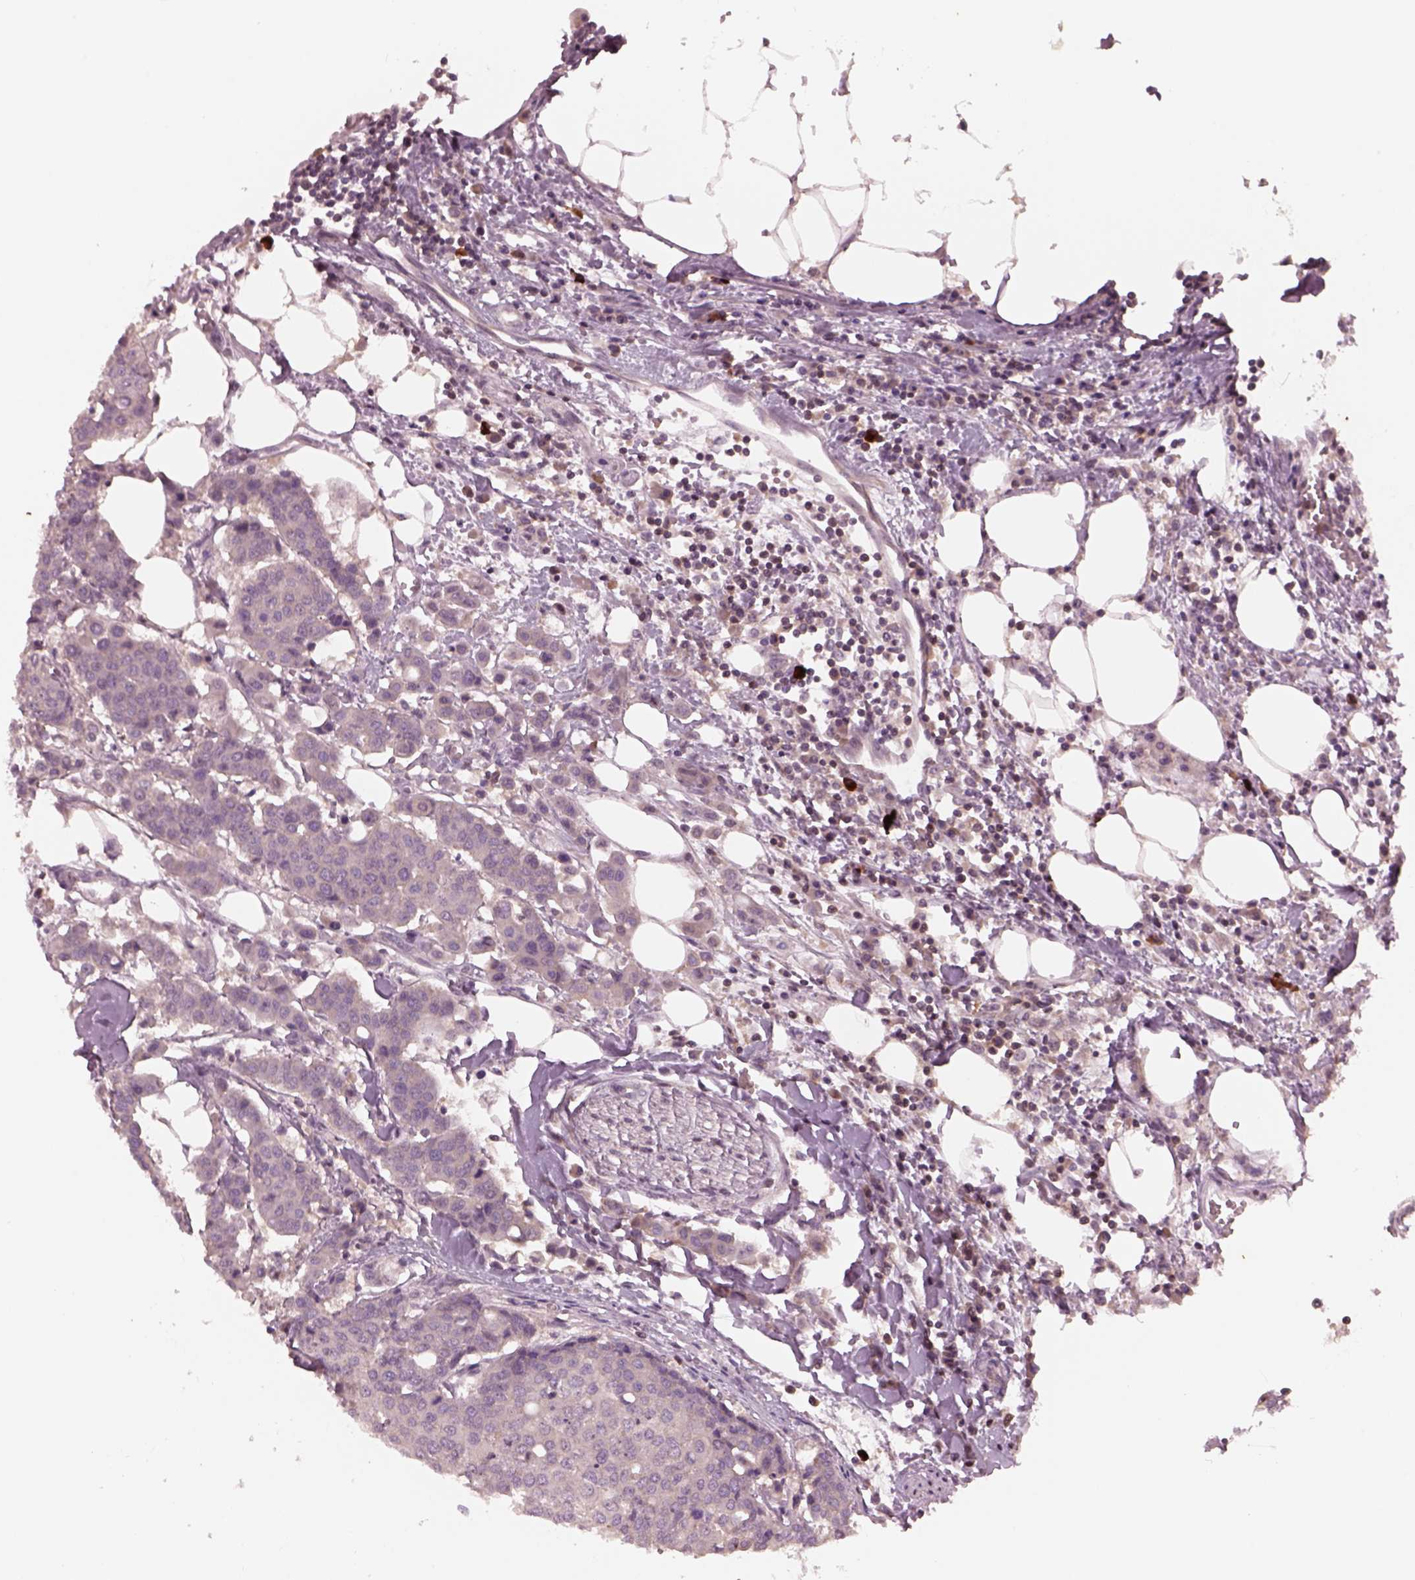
{"staining": {"intensity": "negative", "quantity": "none", "location": "none"}, "tissue": "carcinoid", "cell_type": "Tumor cells", "image_type": "cancer", "snomed": [{"axis": "morphology", "description": "Carcinoid, malignant, NOS"}, {"axis": "topography", "description": "Colon"}], "caption": "The histopathology image demonstrates no significant staining in tumor cells of carcinoid.", "gene": "PTX4", "patient": {"sex": "male", "age": 81}}